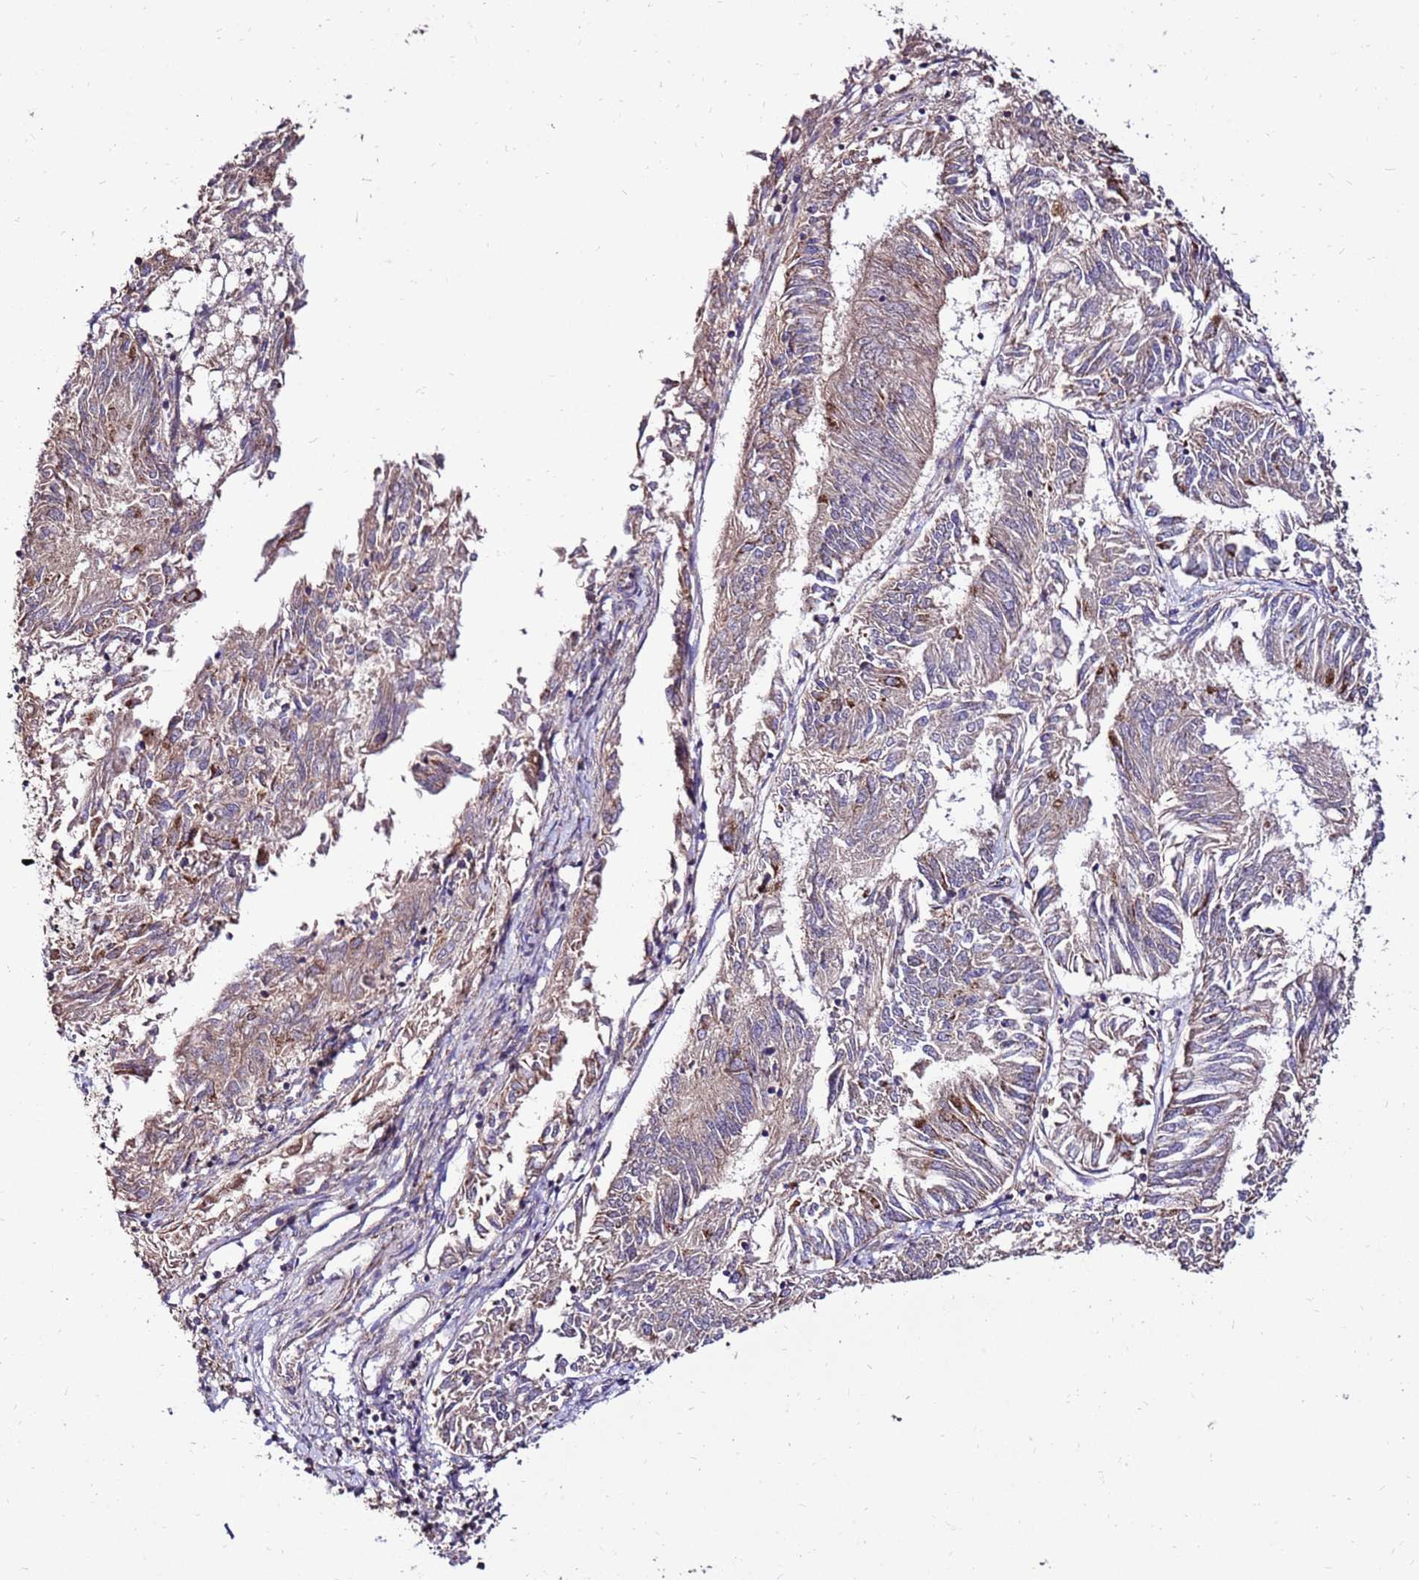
{"staining": {"intensity": "weak", "quantity": "25%-75%", "location": "cytoplasmic/membranous"}, "tissue": "endometrial cancer", "cell_type": "Tumor cells", "image_type": "cancer", "snomed": [{"axis": "morphology", "description": "Adenocarcinoma, NOS"}, {"axis": "topography", "description": "Endometrium"}], "caption": "Endometrial cancer stained with DAB (3,3'-diaminobenzidine) IHC shows low levels of weak cytoplasmic/membranous expression in approximately 25%-75% of tumor cells.", "gene": "SPSB3", "patient": {"sex": "female", "age": 58}}